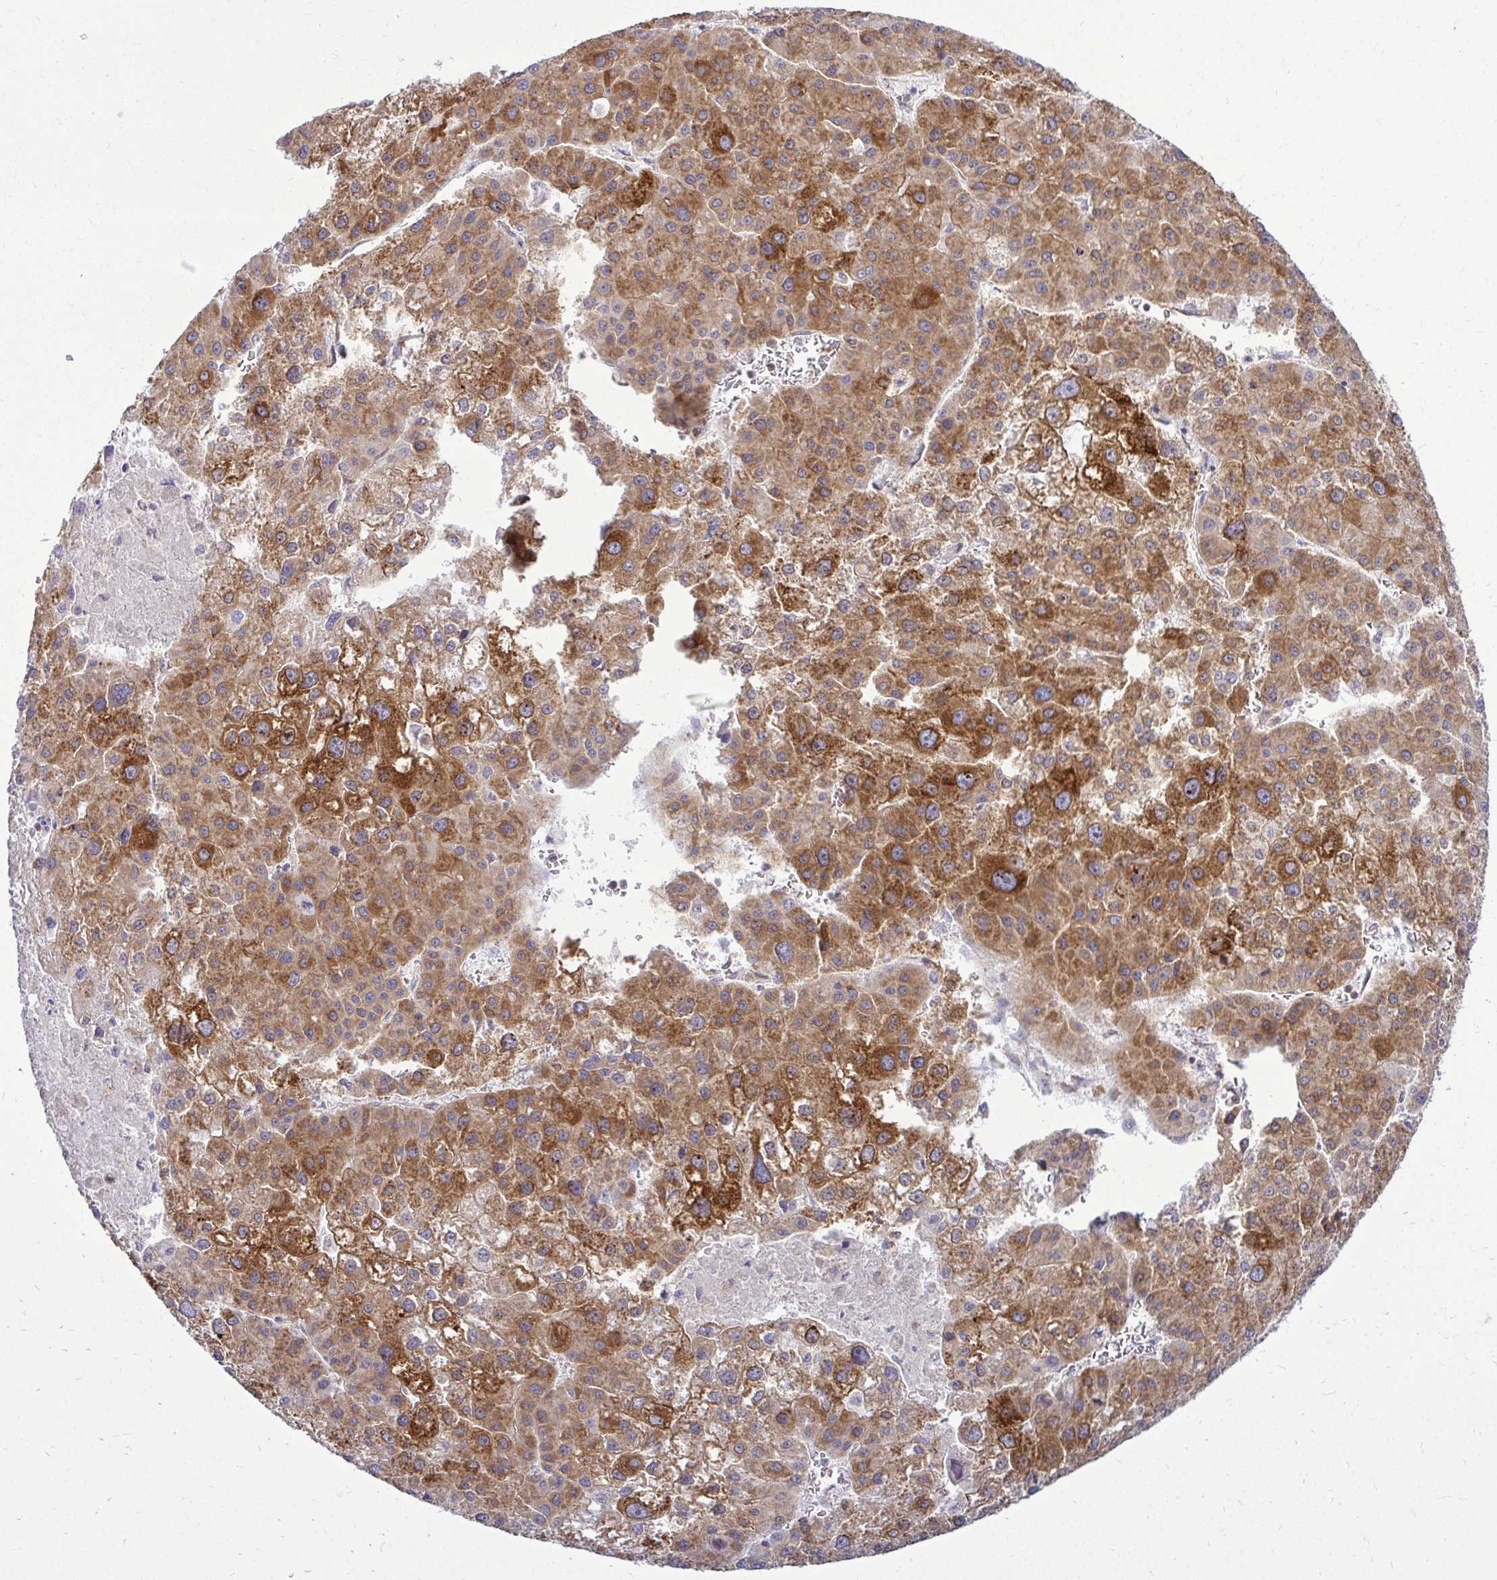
{"staining": {"intensity": "strong", "quantity": "25%-75%", "location": "cytoplasmic/membranous"}, "tissue": "liver cancer", "cell_type": "Tumor cells", "image_type": "cancer", "snomed": [{"axis": "morphology", "description": "Carcinoma, Hepatocellular, NOS"}, {"axis": "topography", "description": "Liver"}], "caption": "Protein expression analysis of liver cancer (hepatocellular carcinoma) demonstrates strong cytoplasmic/membranous positivity in about 25%-75% of tumor cells. The staining is performed using DAB brown chromogen to label protein expression. The nuclei are counter-stained blue using hematoxylin.", "gene": "FMR1", "patient": {"sex": "male", "age": 73}}